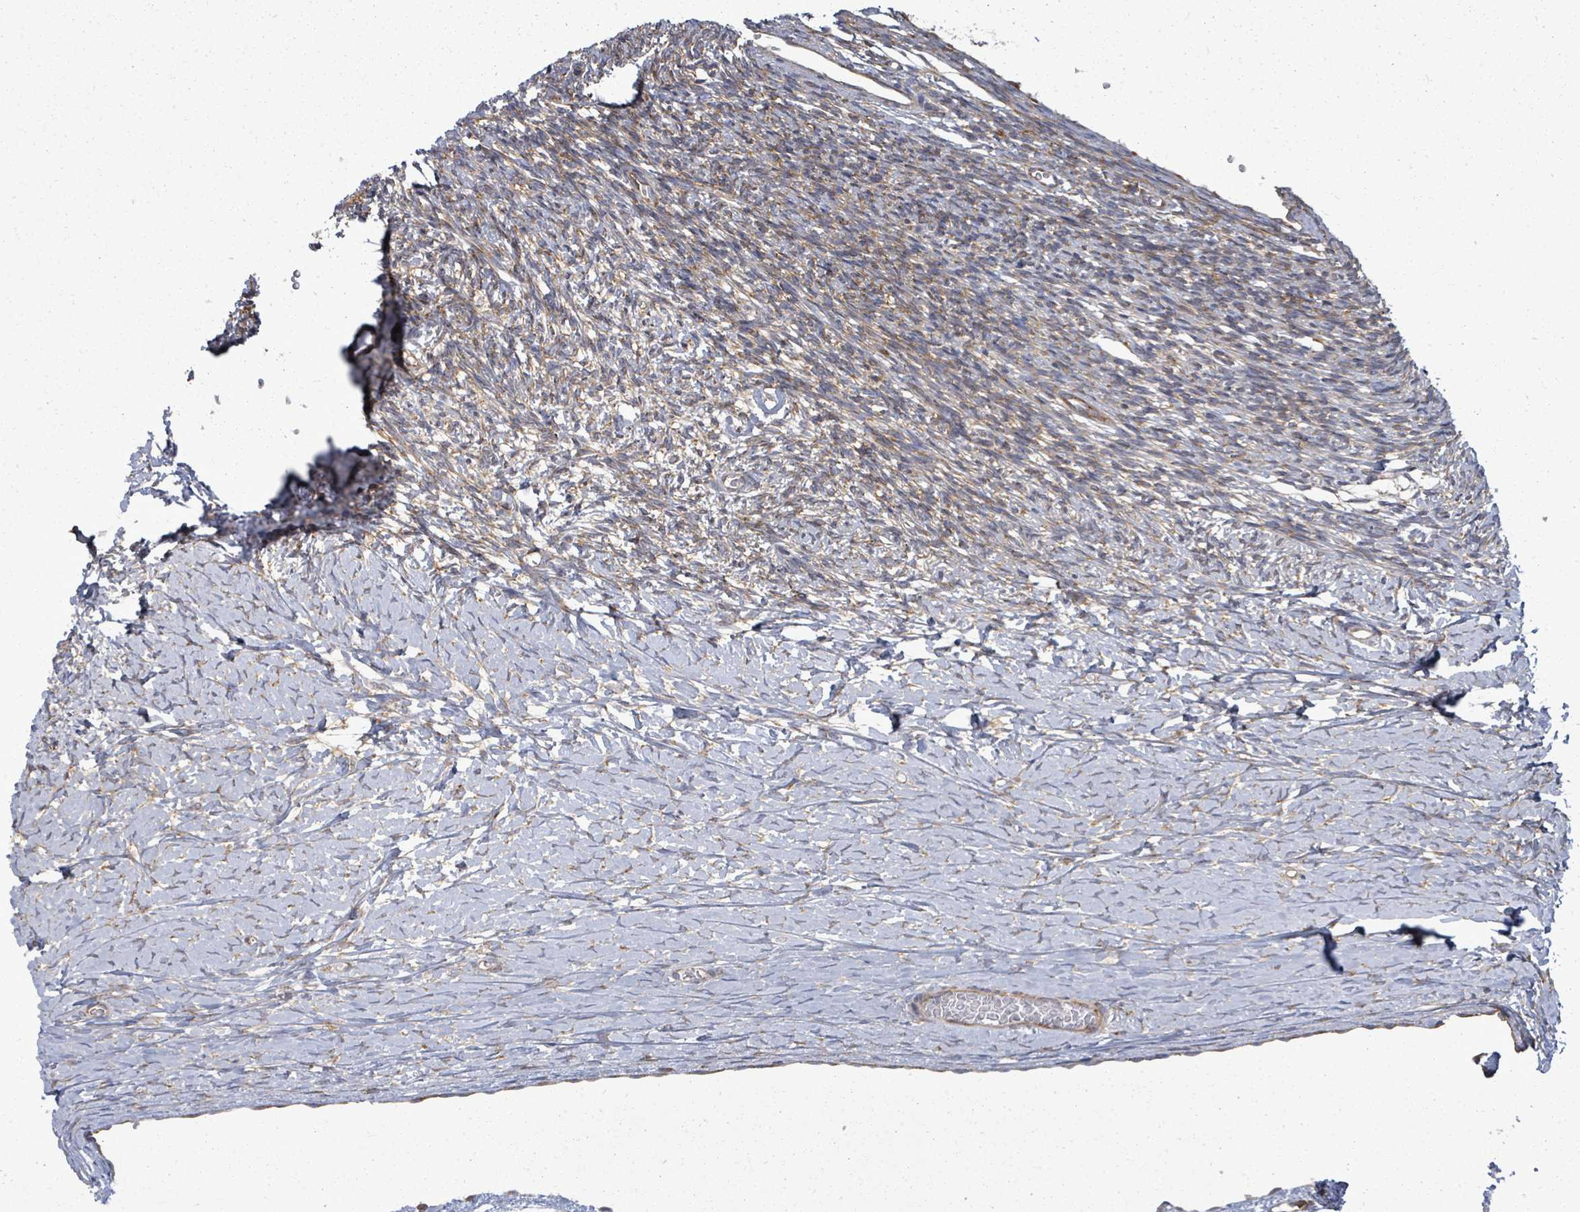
{"staining": {"intensity": "moderate", "quantity": ">75%", "location": "cytoplasmic/membranous"}, "tissue": "ovary", "cell_type": "Ovarian stroma cells", "image_type": "normal", "snomed": [{"axis": "morphology", "description": "Normal tissue, NOS"}, {"axis": "topography", "description": "Ovary"}], "caption": "Ovarian stroma cells display medium levels of moderate cytoplasmic/membranous expression in approximately >75% of cells in benign ovary. The staining is performed using DAB (3,3'-diaminobenzidine) brown chromogen to label protein expression. The nuclei are counter-stained blue using hematoxylin.", "gene": "EIF3CL", "patient": {"sex": "female", "age": 39}}